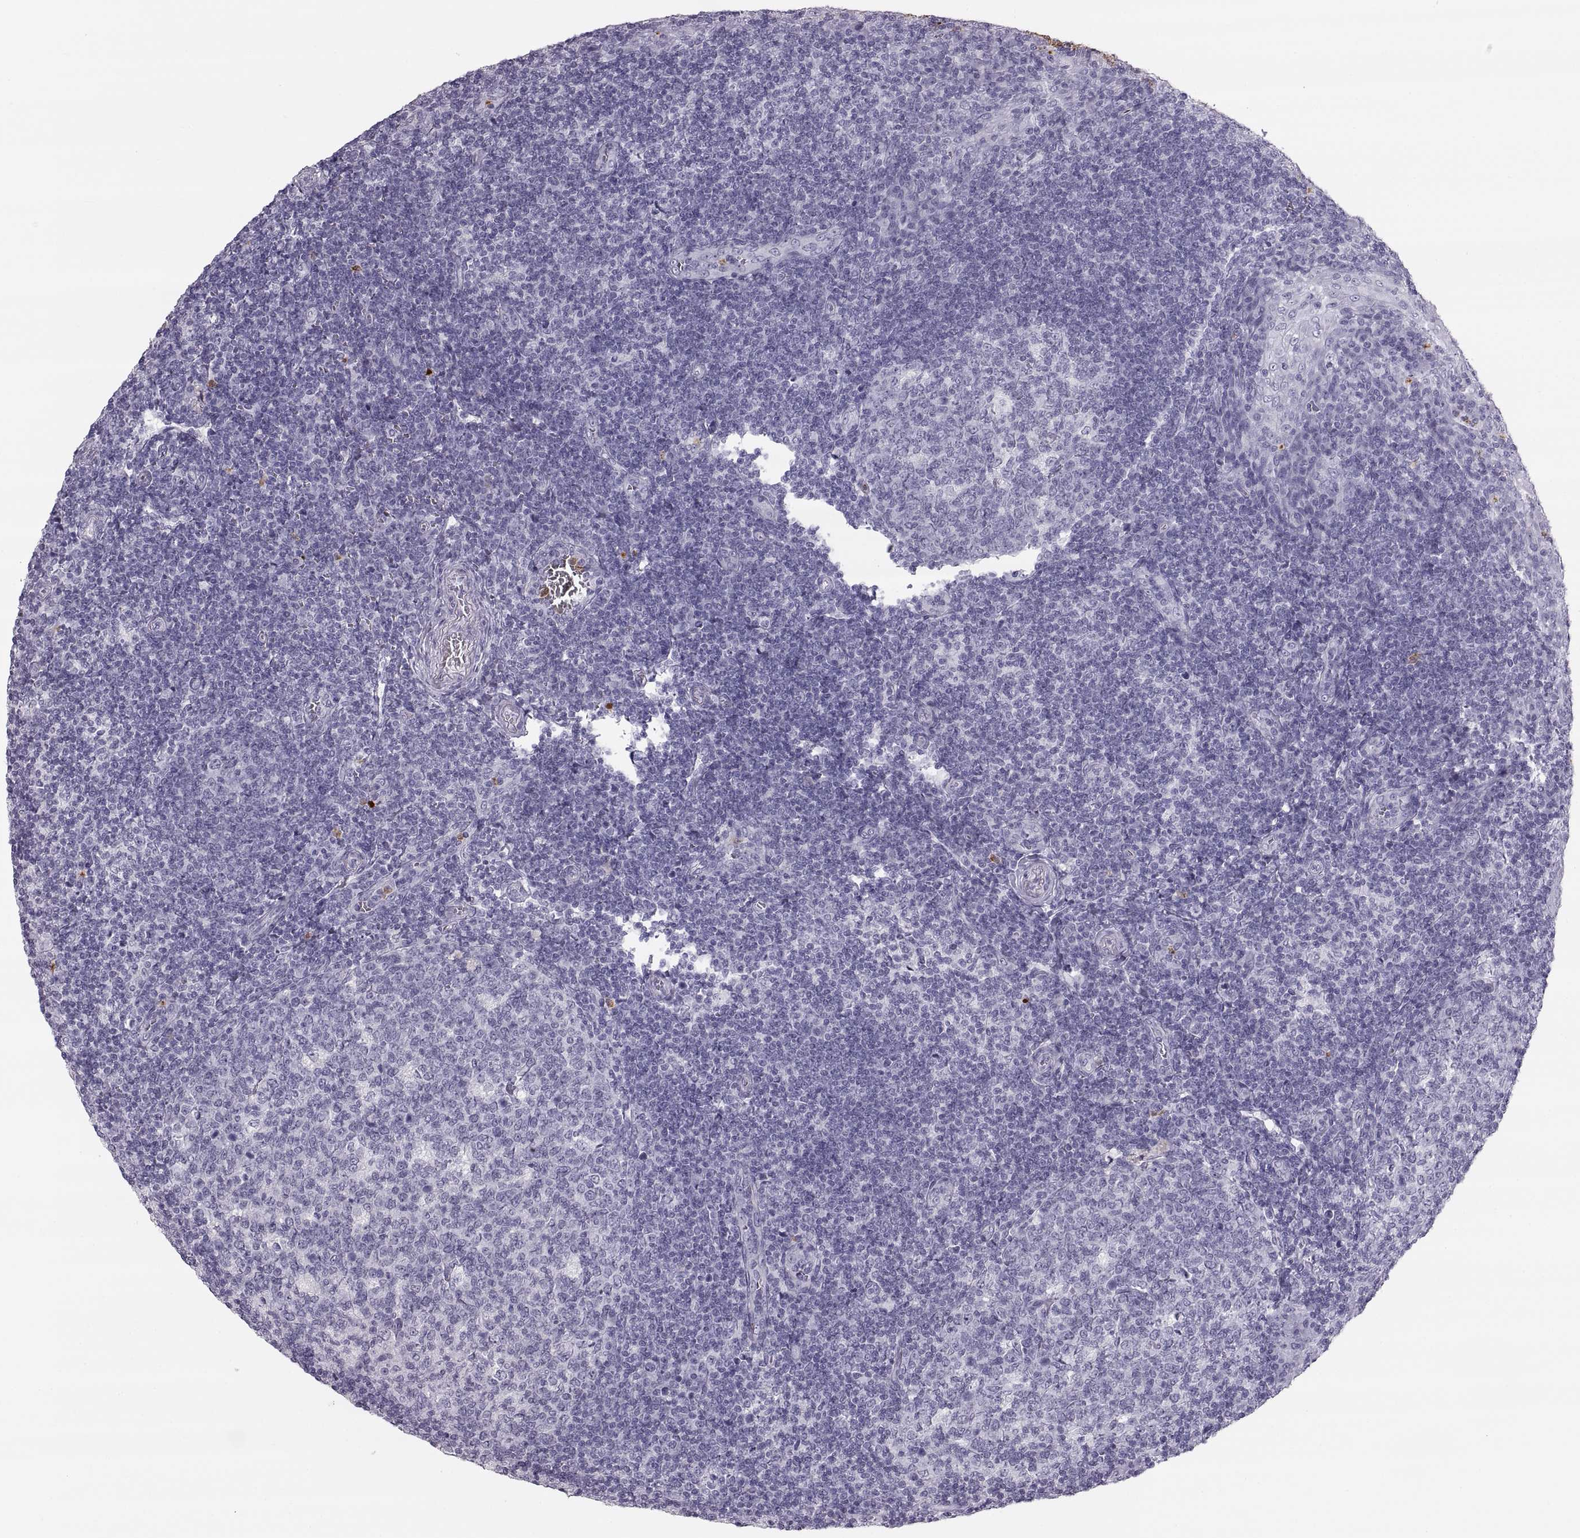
{"staining": {"intensity": "negative", "quantity": "none", "location": "none"}, "tissue": "tonsil", "cell_type": "Germinal center cells", "image_type": "normal", "snomed": [{"axis": "morphology", "description": "Normal tissue, NOS"}, {"axis": "topography", "description": "Tonsil"}], "caption": "Protein analysis of unremarkable tonsil exhibits no significant expression in germinal center cells. Nuclei are stained in blue.", "gene": "MILR1", "patient": {"sex": "female", "age": 12}}